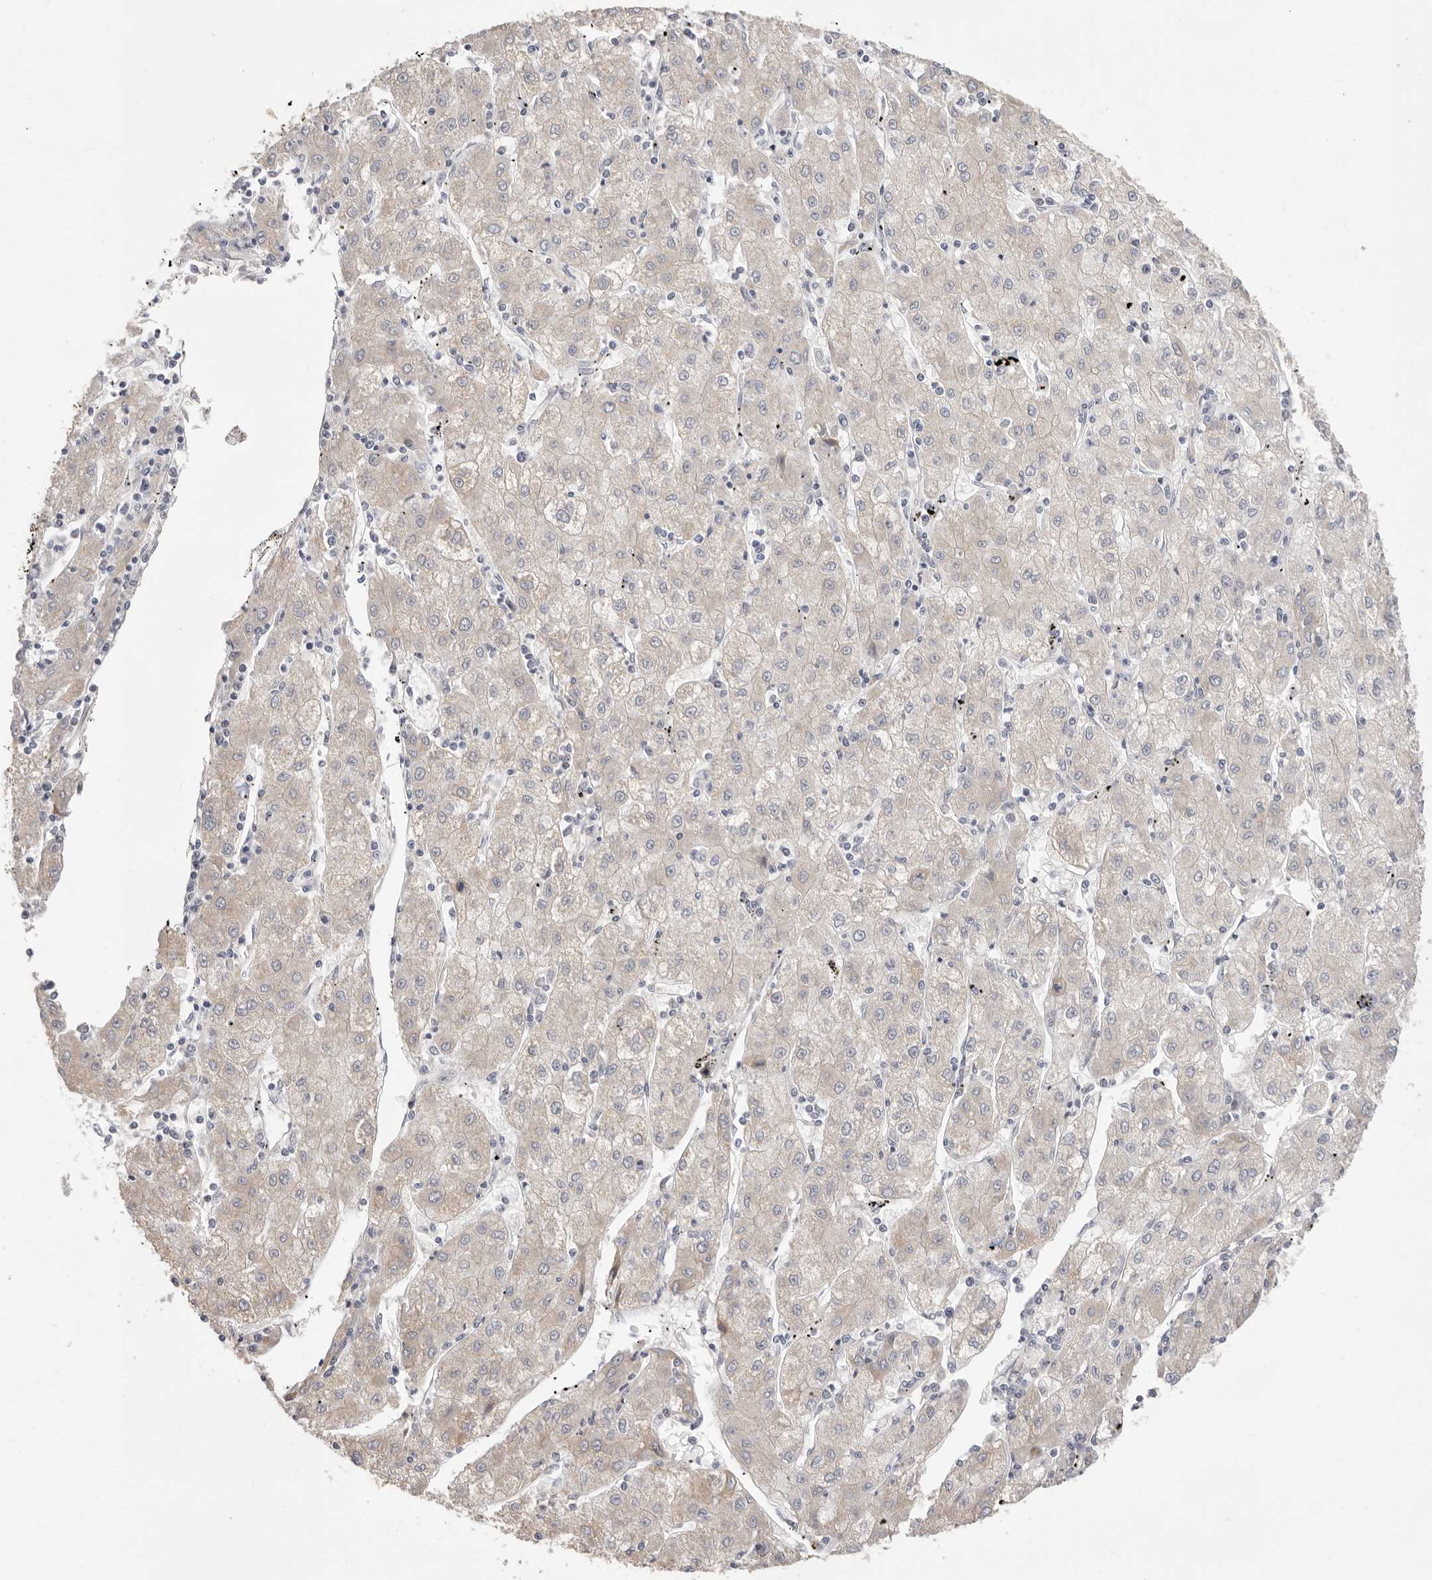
{"staining": {"intensity": "negative", "quantity": "none", "location": "none"}, "tissue": "liver cancer", "cell_type": "Tumor cells", "image_type": "cancer", "snomed": [{"axis": "morphology", "description": "Carcinoma, Hepatocellular, NOS"}, {"axis": "topography", "description": "Liver"}], "caption": "The IHC histopathology image has no significant staining in tumor cells of liver hepatocellular carcinoma tissue. (DAB (3,3'-diaminobenzidine) IHC, high magnification).", "gene": "USH1C", "patient": {"sex": "male", "age": 72}}